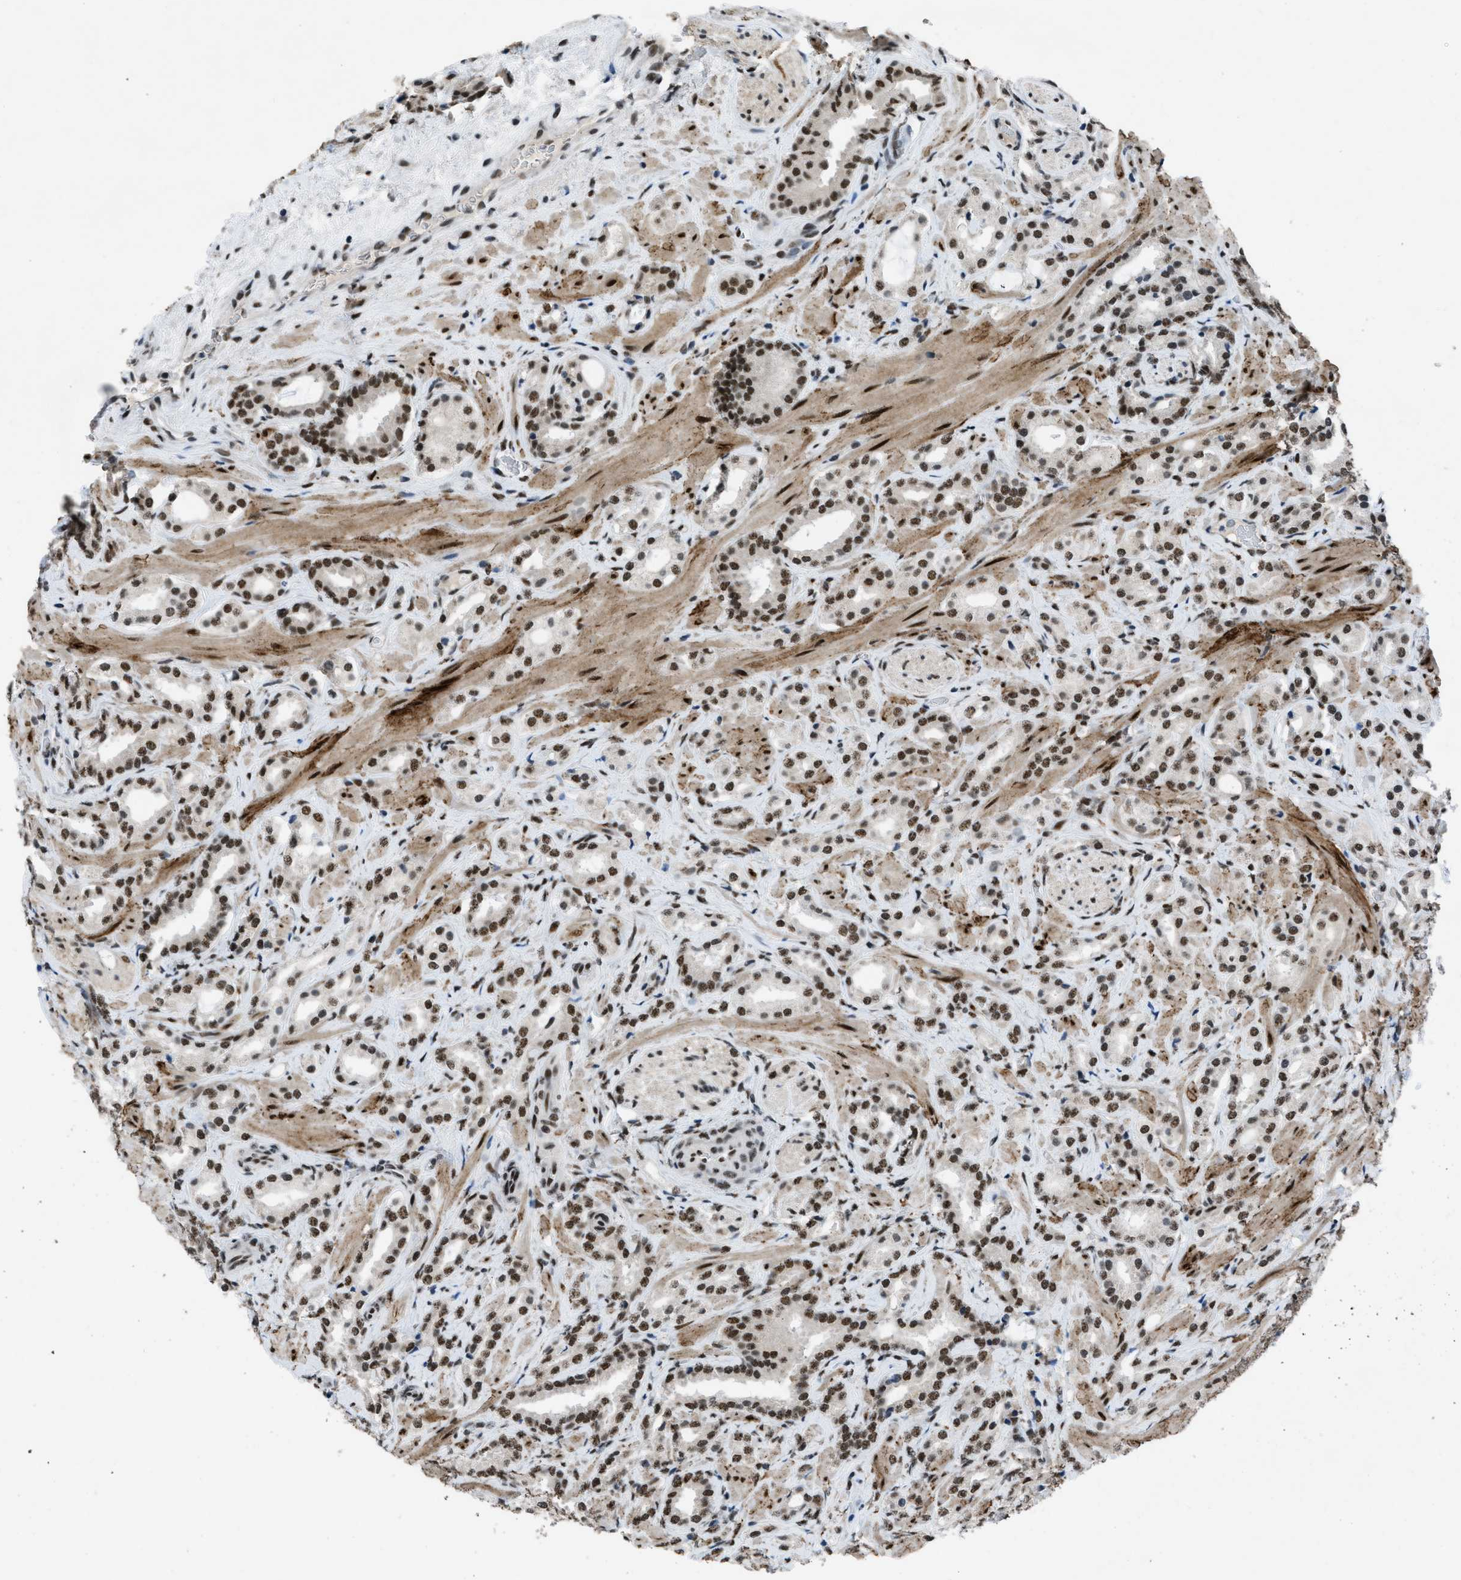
{"staining": {"intensity": "strong", "quantity": ">75%", "location": "nuclear"}, "tissue": "prostate cancer", "cell_type": "Tumor cells", "image_type": "cancer", "snomed": [{"axis": "morphology", "description": "Adenocarcinoma, High grade"}, {"axis": "topography", "description": "Prostate"}], "caption": "Protein staining demonstrates strong nuclear staining in about >75% of tumor cells in prostate high-grade adenocarcinoma.", "gene": "GATAD2B", "patient": {"sex": "male", "age": 64}}